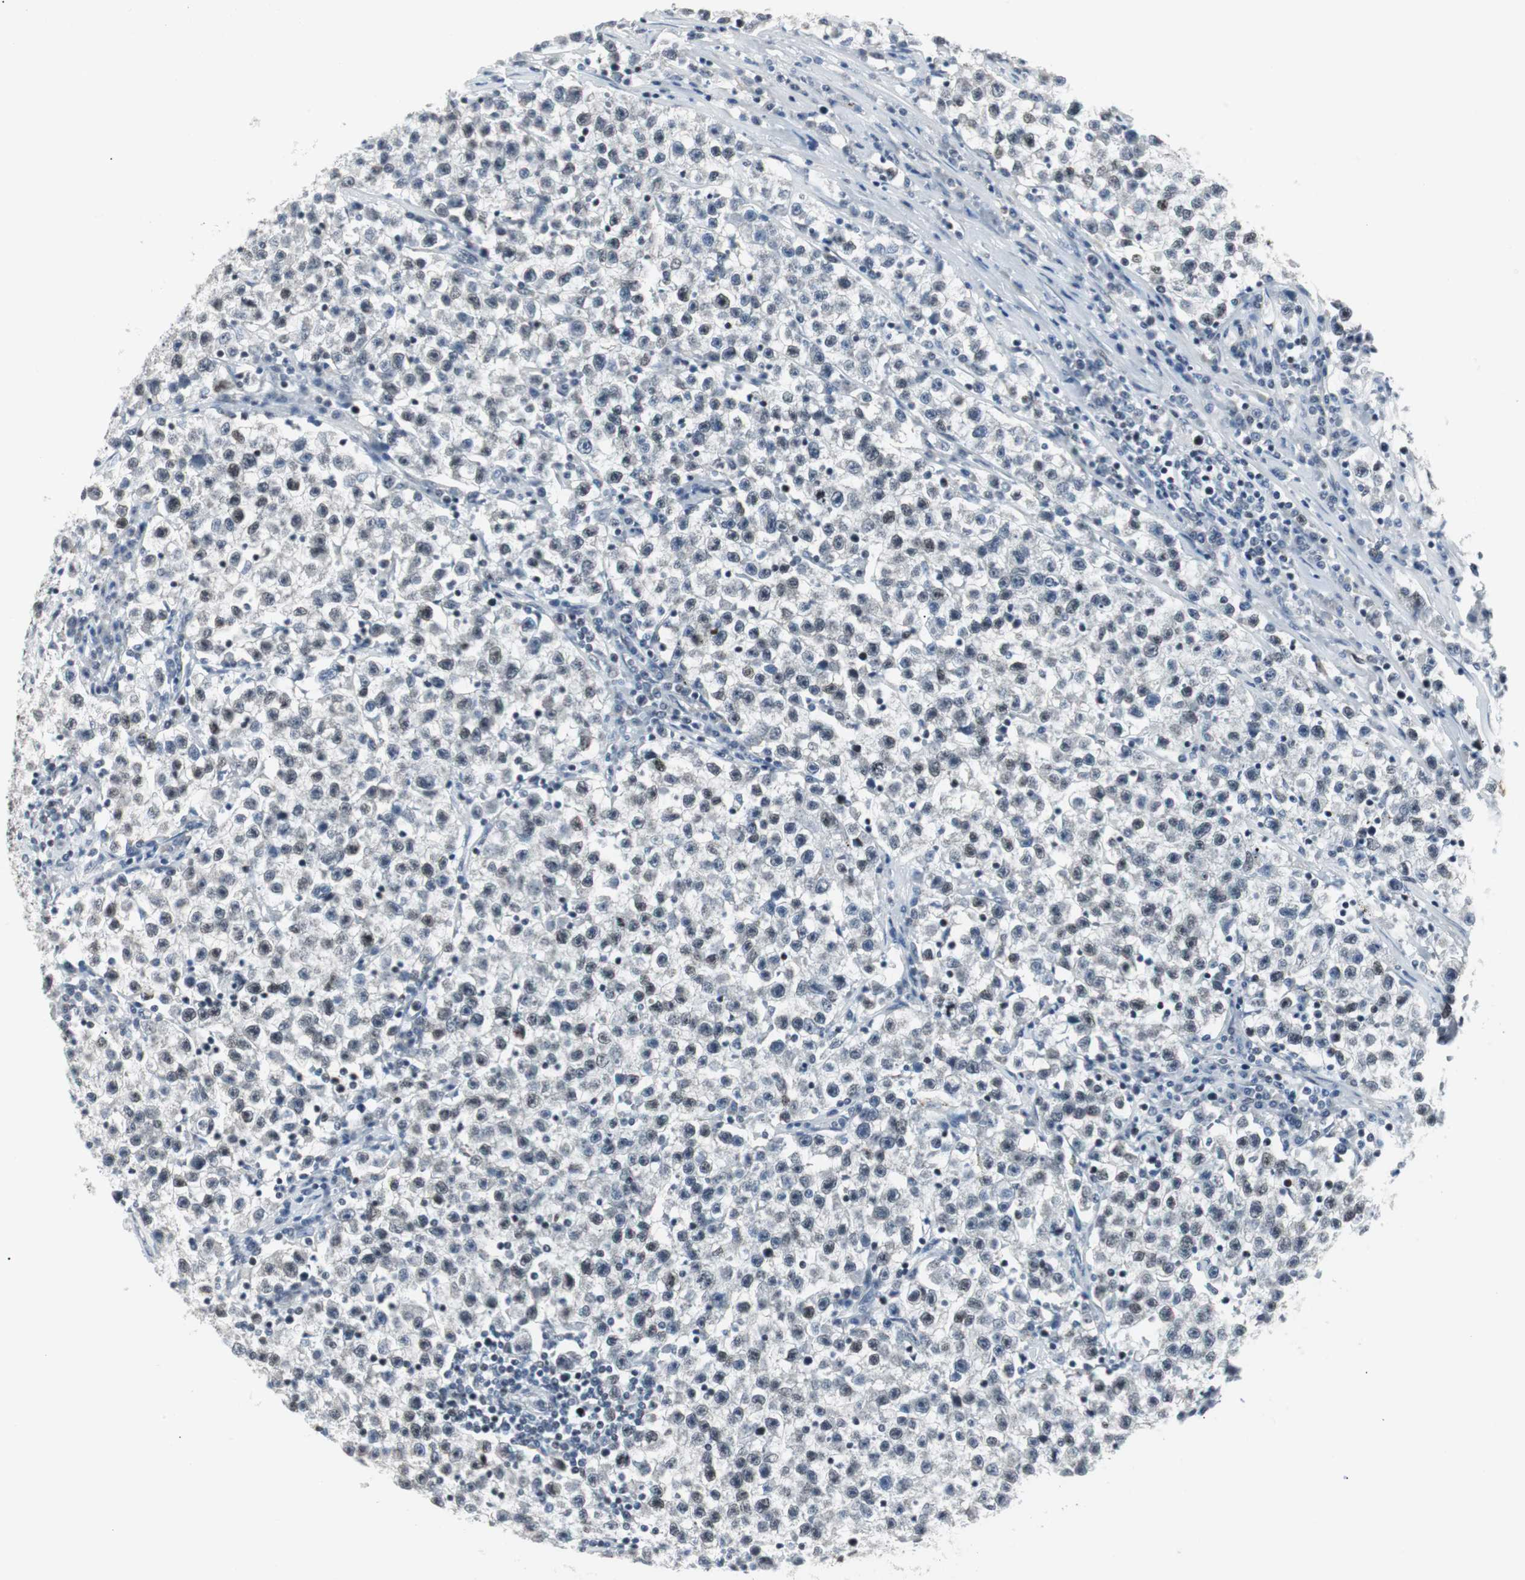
{"staining": {"intensity": "weak", "quantity": "25%-75%", "location": "nuclear"}, "tissue": "testis cancer", "cell_type": "Tumor cells", "image_type": "cancer", "snomed": [{"axis": "morphology", "description": "Seminoma, NOS"}, {"axis": "topography", "description": "Testis"}], "caption": "A high-resolution micrograph shows IHC staining of seminoma (testis), which reveals weak nuclear positivity in about 25%-75% of tumor cells.", "gene": "MTA1", "patient": {"sex": "male", "age": 22}}